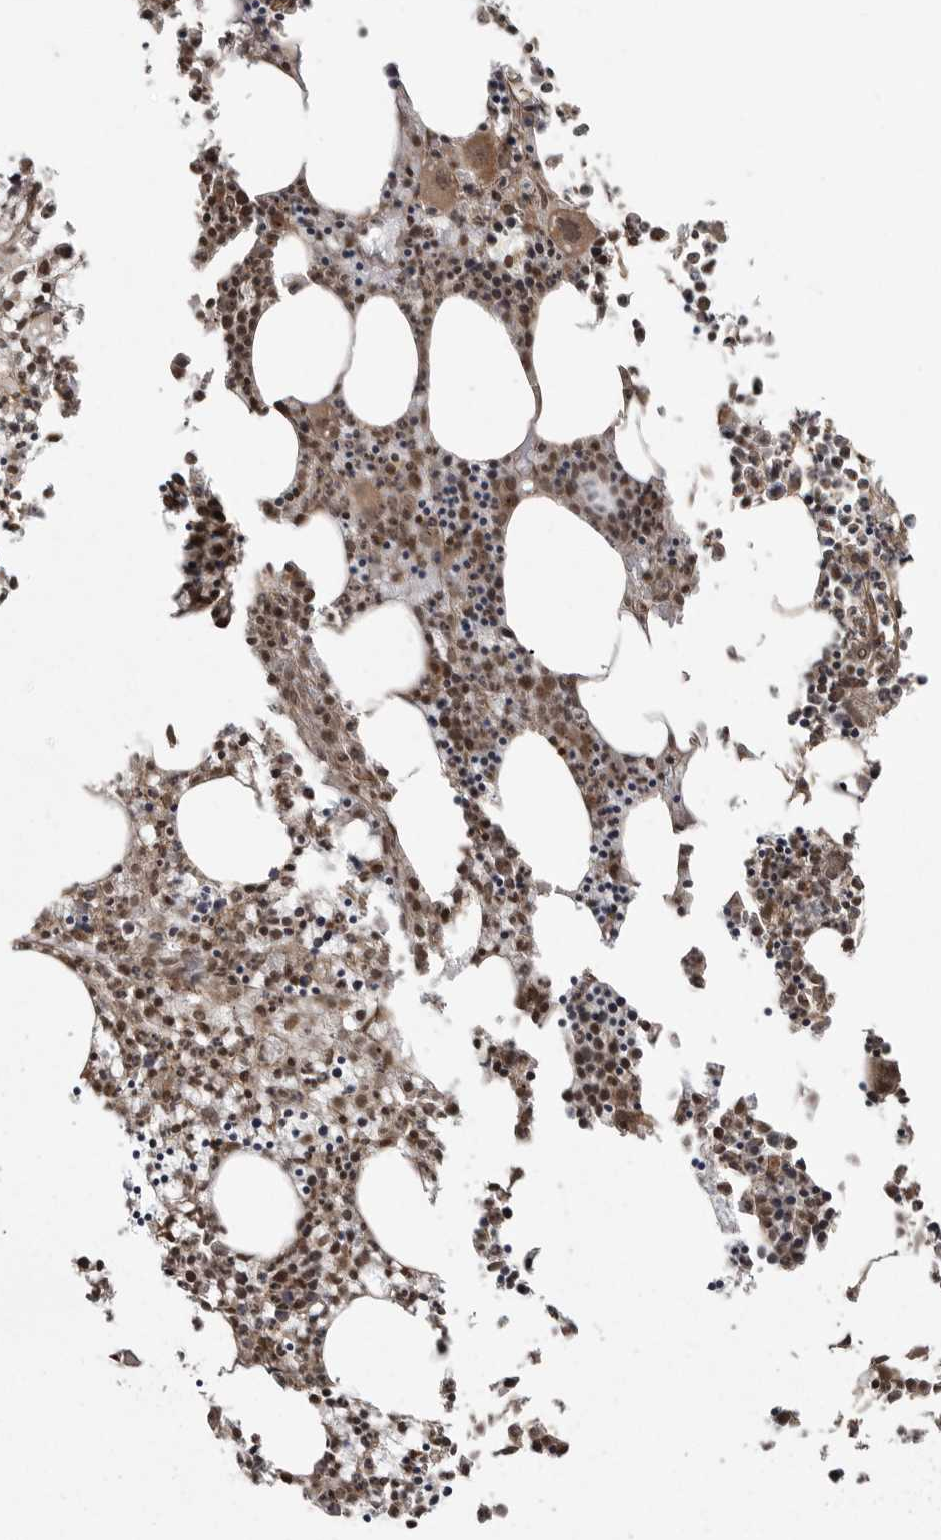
{"staining": {"intensity": "moderate", "quantity": ">75%", "location": "cytoplasmic/membranous"}, "tissue": "bone marrow", "cell_type": "Hematopoietic cells", "image_type": "normal", "snomed": [{"axis": "morphology", "description": "Normal tissue, NOS"}, {"axis": "morphology", "description": "Inflammation, NOS"}, {"axis": "topography", "description": "Bone marrow"}], "caption": "DAB (3,3'-diaminobenzidine) immunohistochemical staining of normal human bone marrow exhibits moderate cytoplasmic/membranous protein staining in about >75% of hematopoietic cells. (Brightfield microscopy of DAB IHC at high magnification).", "gene": "DNAJC8", "patient": {"sex": "female", "age": 62}}